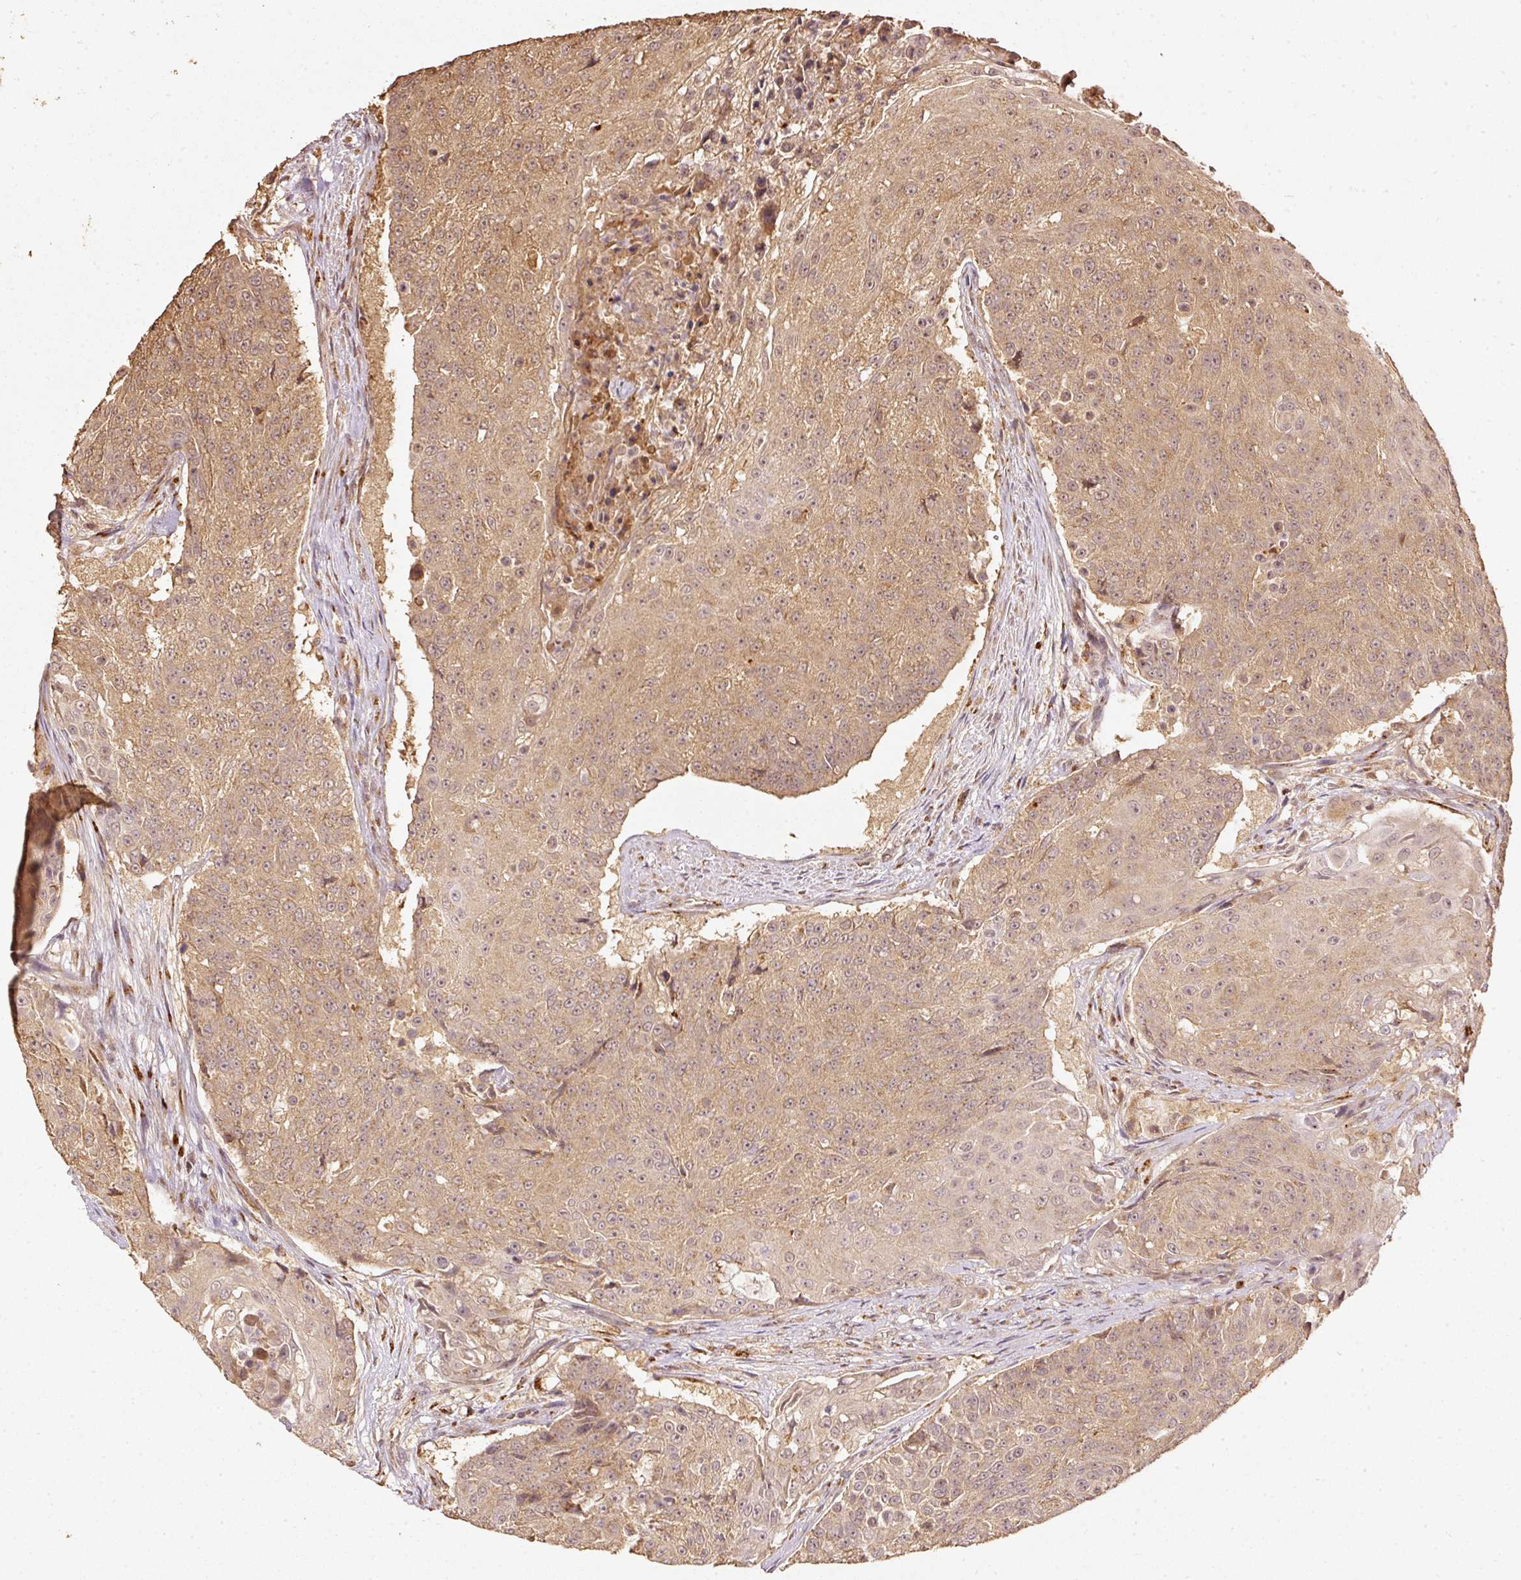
{"staining": {"intensity": "moderate", "quantity": ">75%", "location": "cytoplasmic/membranous"}, "tissue": "urothelial cancer", "cell_type": "Tumor cells", "image_type": "cancer", "snomed": [{"axis": "morphology", "description": "Urothelial carcinoma, High grade"}, {"axis": "topography", "description": "Urinary bladder"}], "caption": "Immunohistochemistry micrograph of neoplastic tissue: high-grade urothelial carcinoma stained using immunohistochemistry reveals medium levels of moderate protein expression localized specifically in the cytoplasmic/membranous of tumor cells, appearing as a cytoplasmic/membranous brown color.", "gene": "FUT8", "patient": {"sex": "female", "age": 63}}